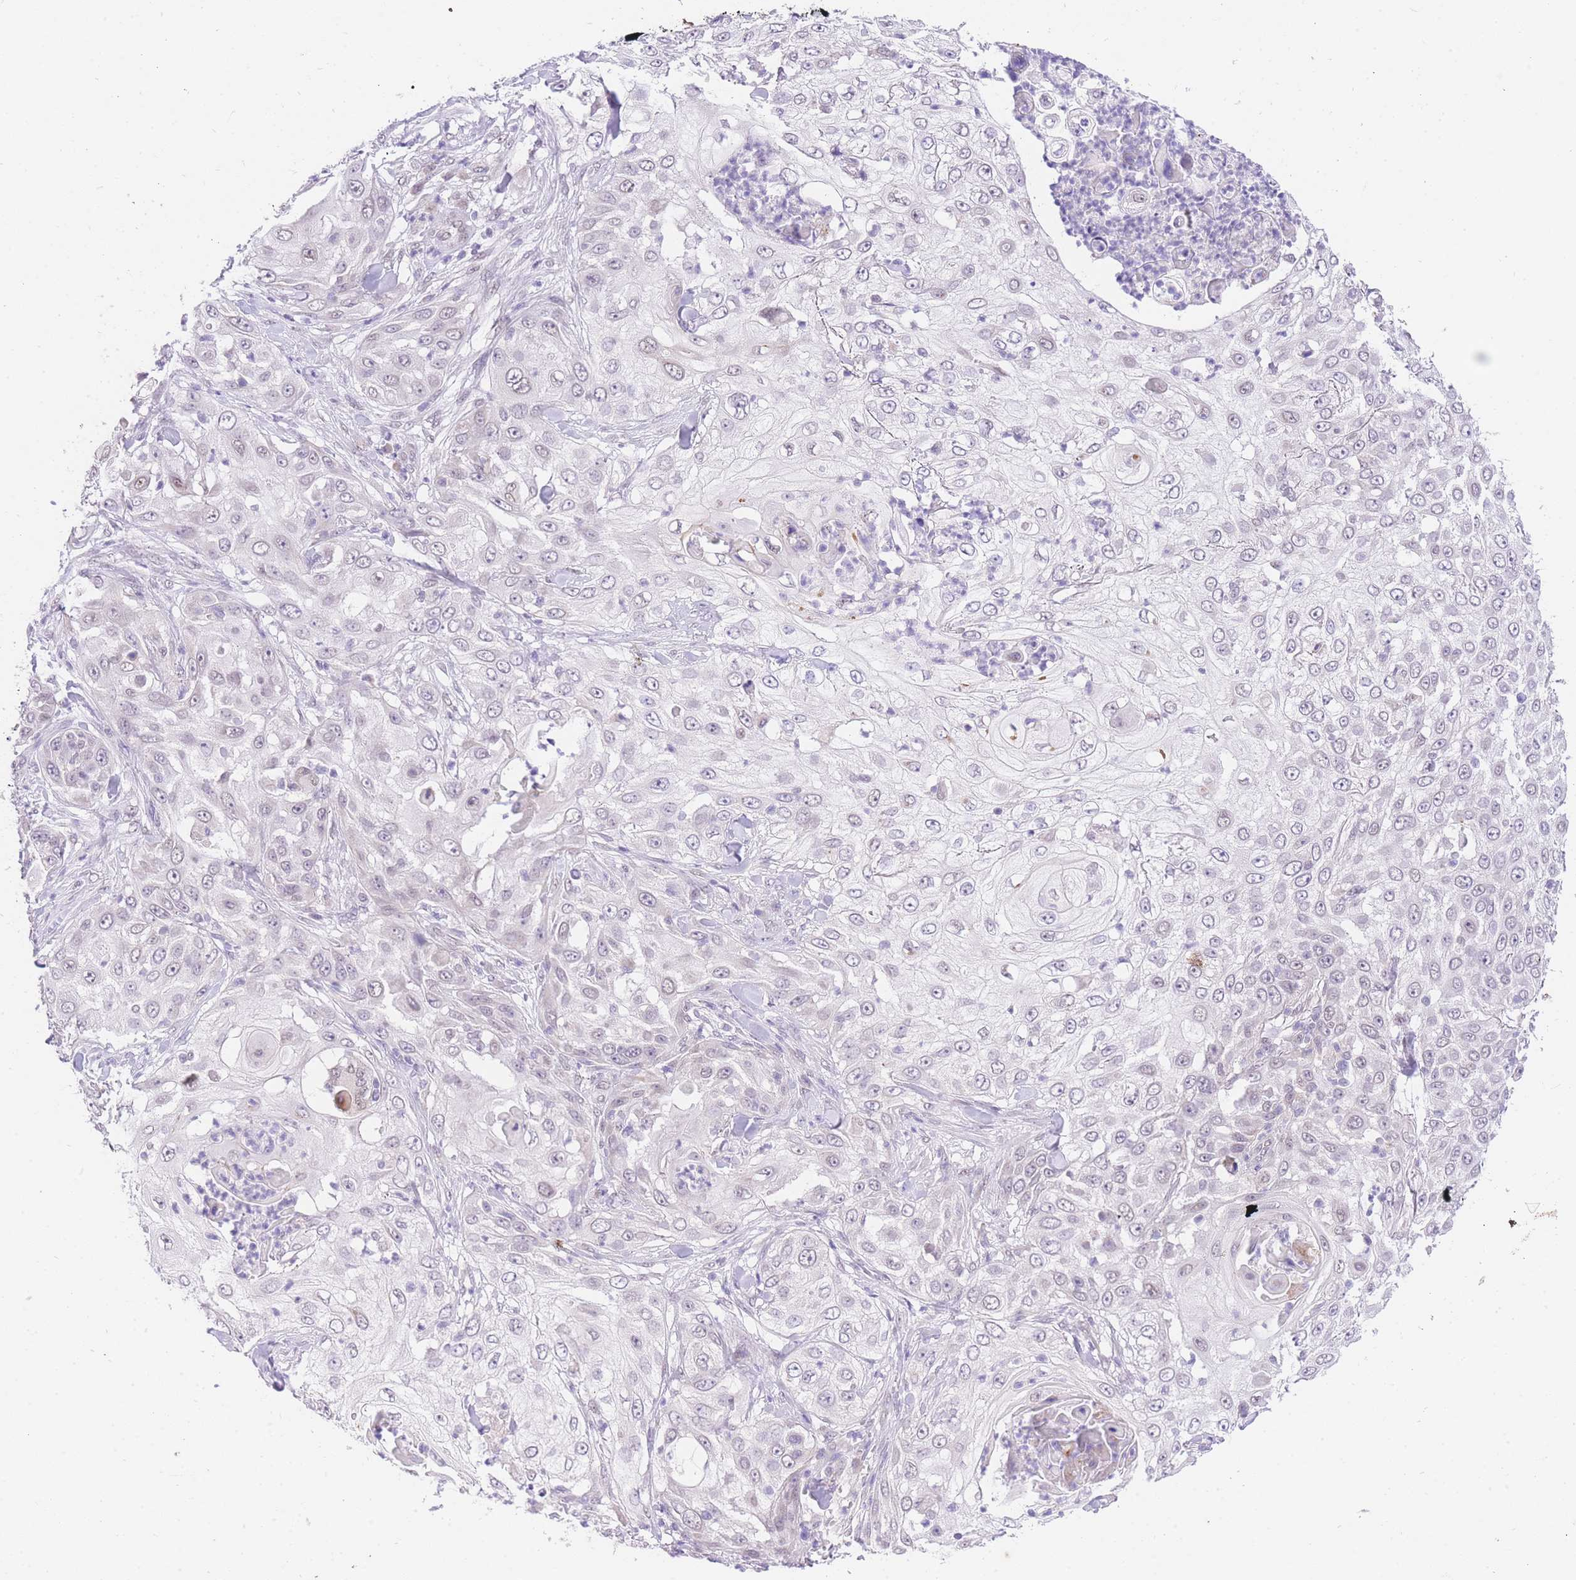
{"staining": {"intensity": "weak", "quantity": "<25%", "location": "nuclear"}, "tissue": "skin cancer", "cell_type": "Tumor cells", "image_type": "cancer", "snomed": [{"axis": "morphology", "description": "Squamous cell carcinoma, NOS"}, {"axis": "topography", "description": "Skin"}], "caption": "Photomicrograph shows no protein positivity in tumor cells of squamous cell carcinoma (skin) tissue. The staining was performed using DAB to visualize the protein expression in brown, while the nuclei were stained in blue with hematoxylin (Magnification: 20x).", "gene": "UBXN7", "patient": {"sex": "female", "age": 44}}